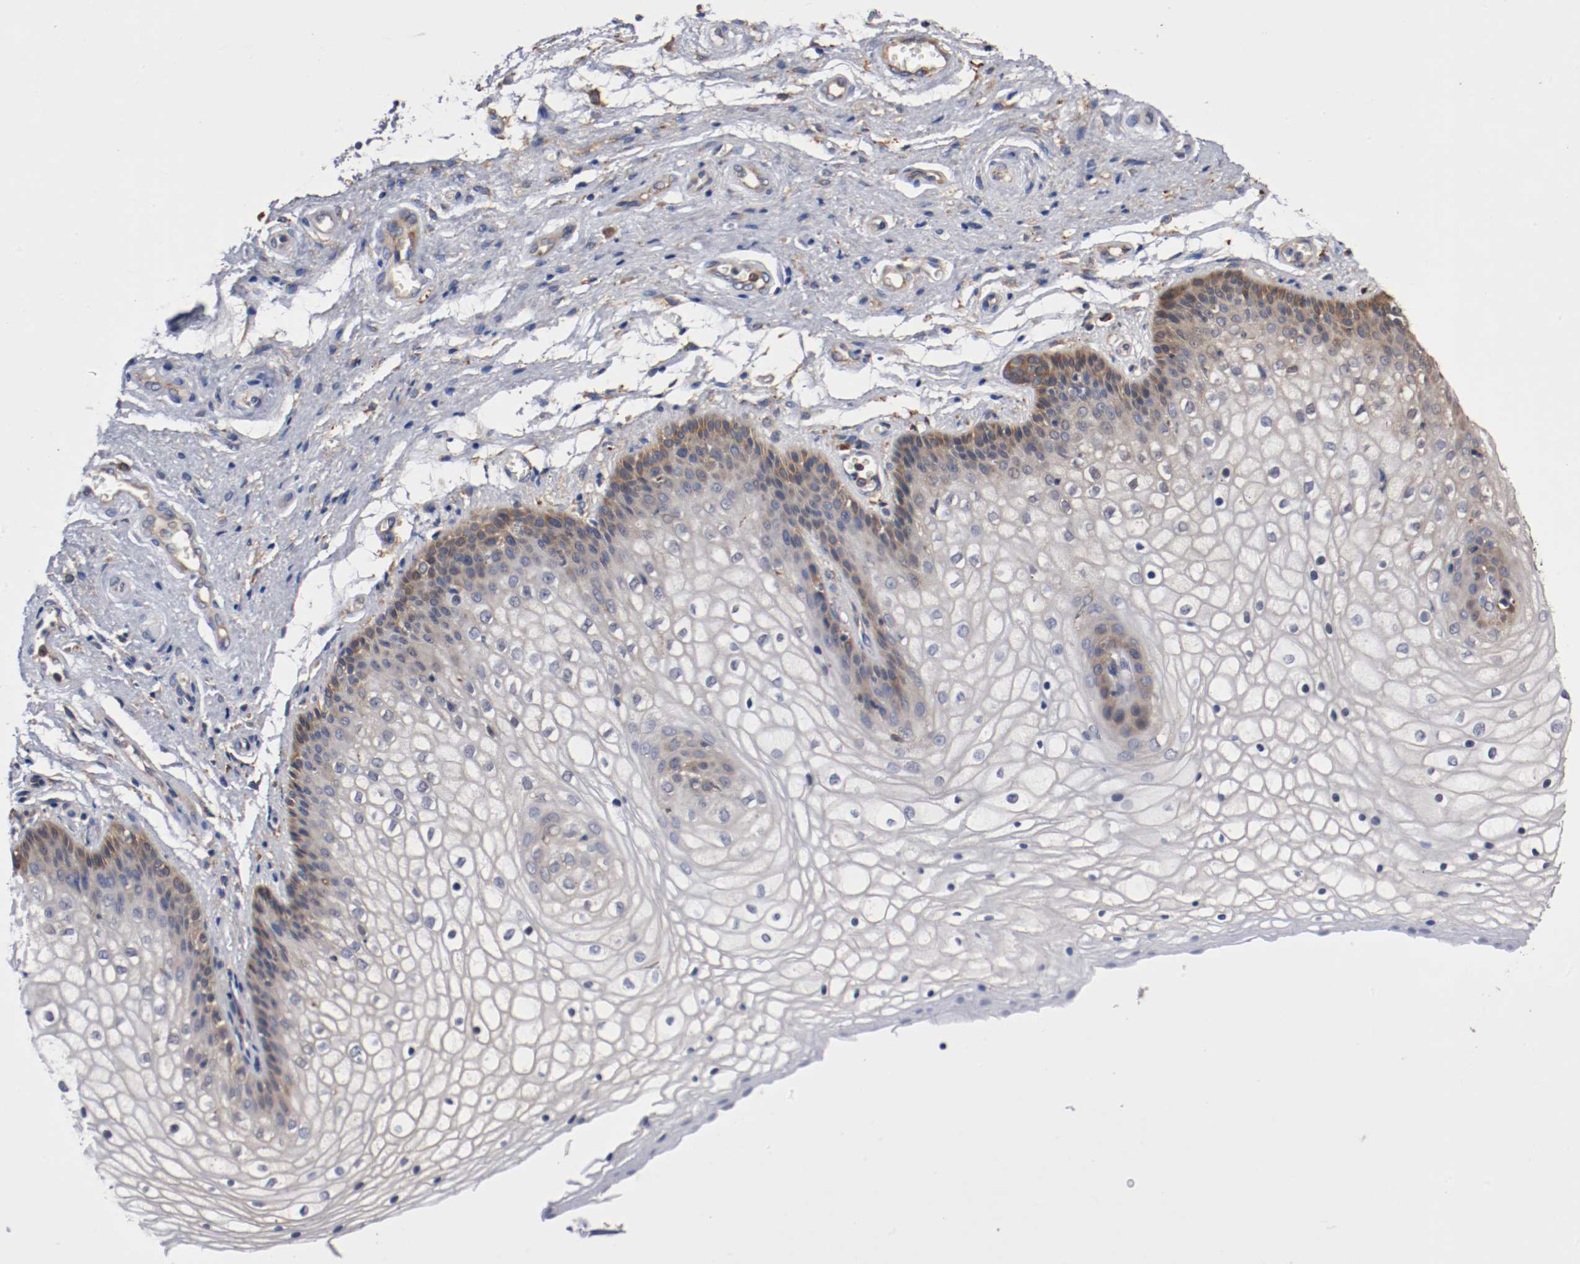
{"staining": {"intensity": "weak", "quantity": "25%-75%", "location": "cytoplasmic/membranous"}, "tissue": "vagina", "cell_type": "Squamous epithelial cells", "image_type": "normal", "snomed": [{"axis": "morphology", "description": "Normal tissue, NOS"}, {"axis": "topography", "description": "Vagina"}], "caption": "Vagina stained for a protein (brown) reveals weak cytoplasmic/membranous positive positivity in approximately 25%-75% of squamous epithelial cells.", "gene": "TNFSF12", "patient": {"sex": "female", "age": 34}}